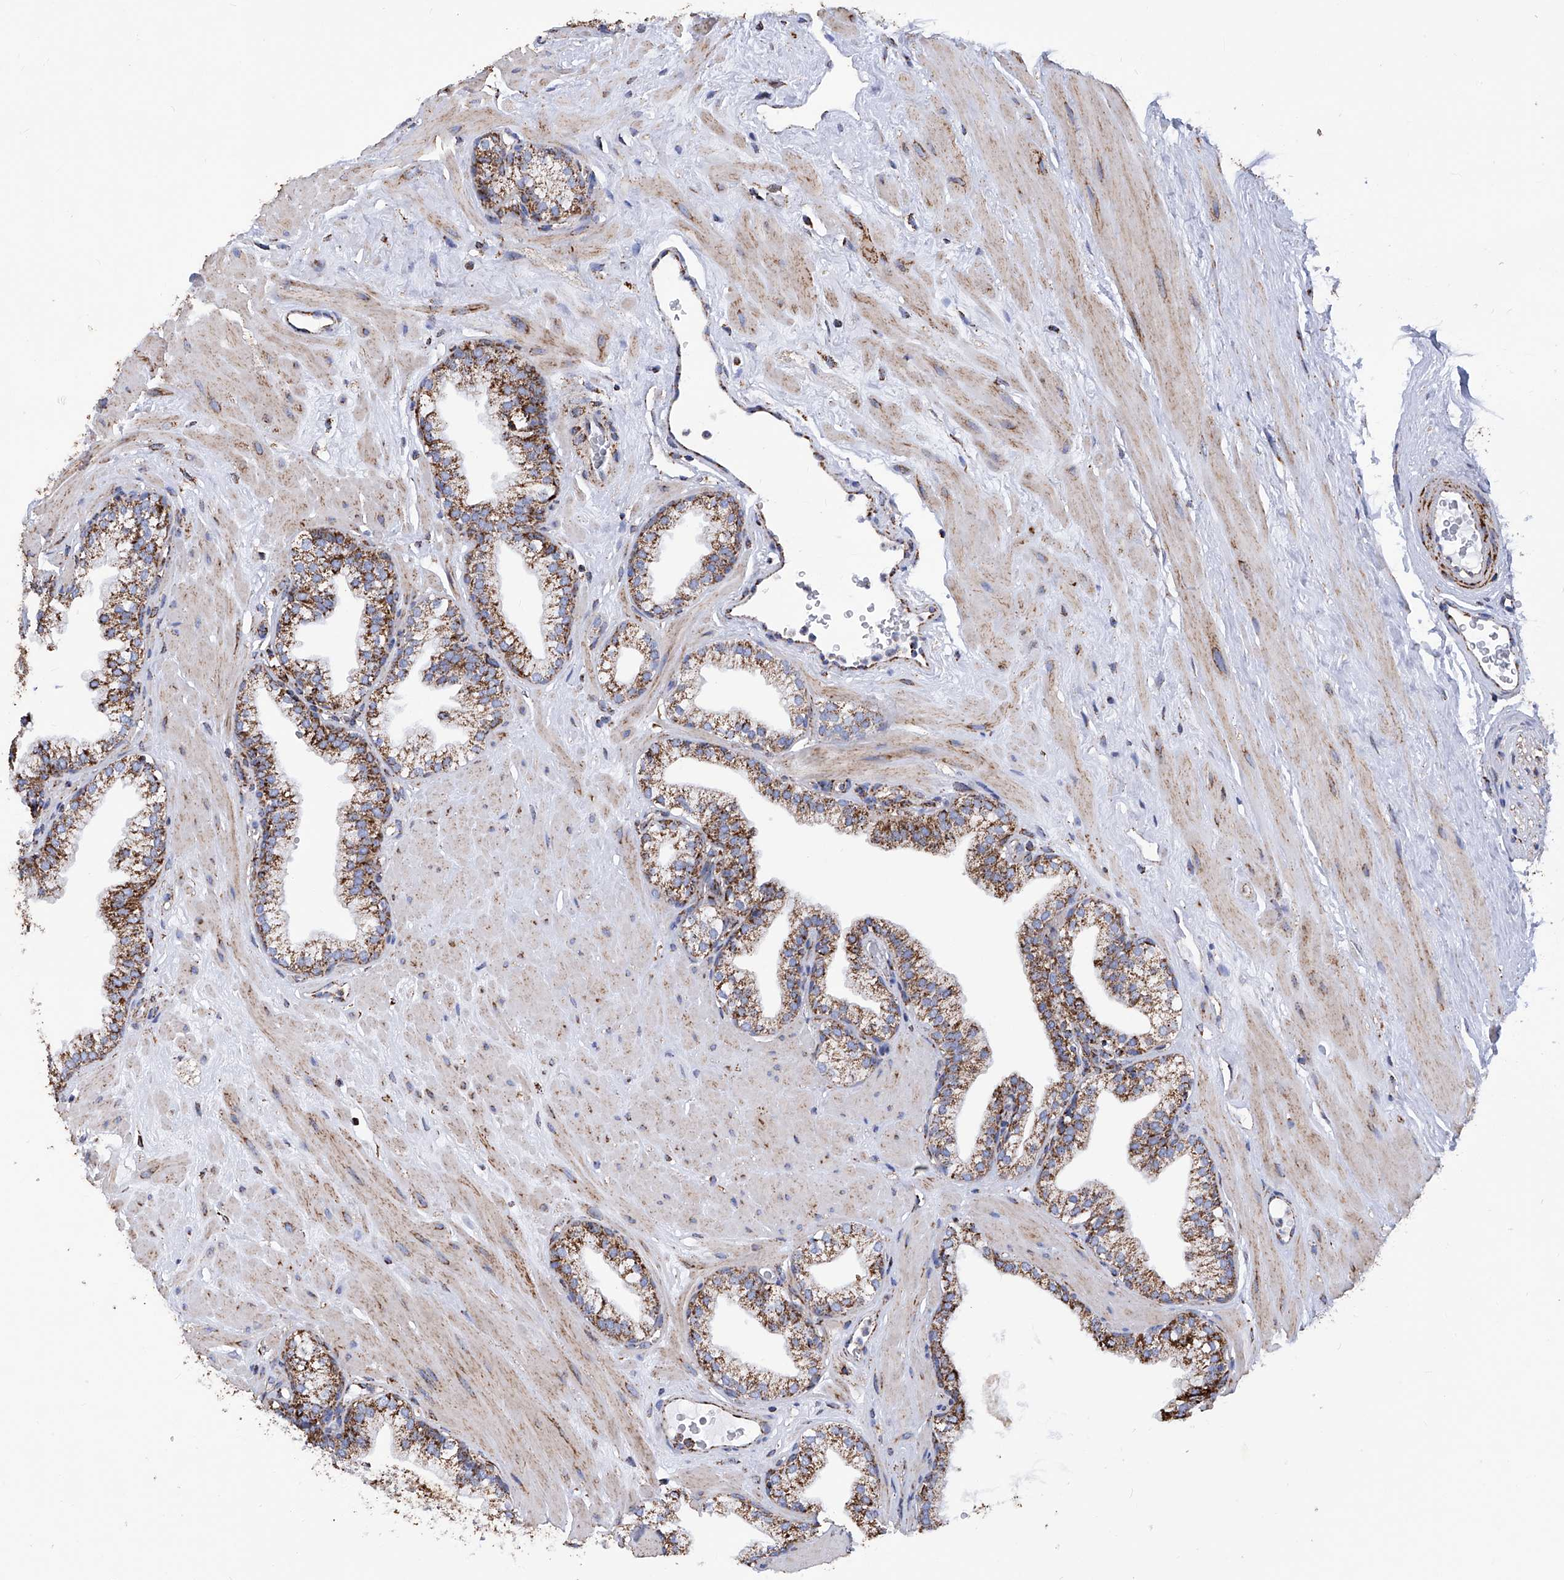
{"staining": {"intensity": "strong", "quantity": ">75%", "location": "cytoplasmic/membranous"}, "tissue": "prostate", "cell_type": "Glandular cells", "image_type": "normal", "snomed": [{"axis": "morphology", "description": "Normal tissue, NOS"}, {"axis": "morphology", "description": "Urothelial carcinoma, Low grade"}, {"axis": "topography", "description": "Urinary bladder"}, {"axis": "topography", "description": "Prostate"}], "caption": "Glandular cells demonstrate strong cytoplasmic/membranous staining in about >75% of cells in unremarkable prostate.", "gene": "ATP5PF", "patient": {"sex": "male", "age": 60}}